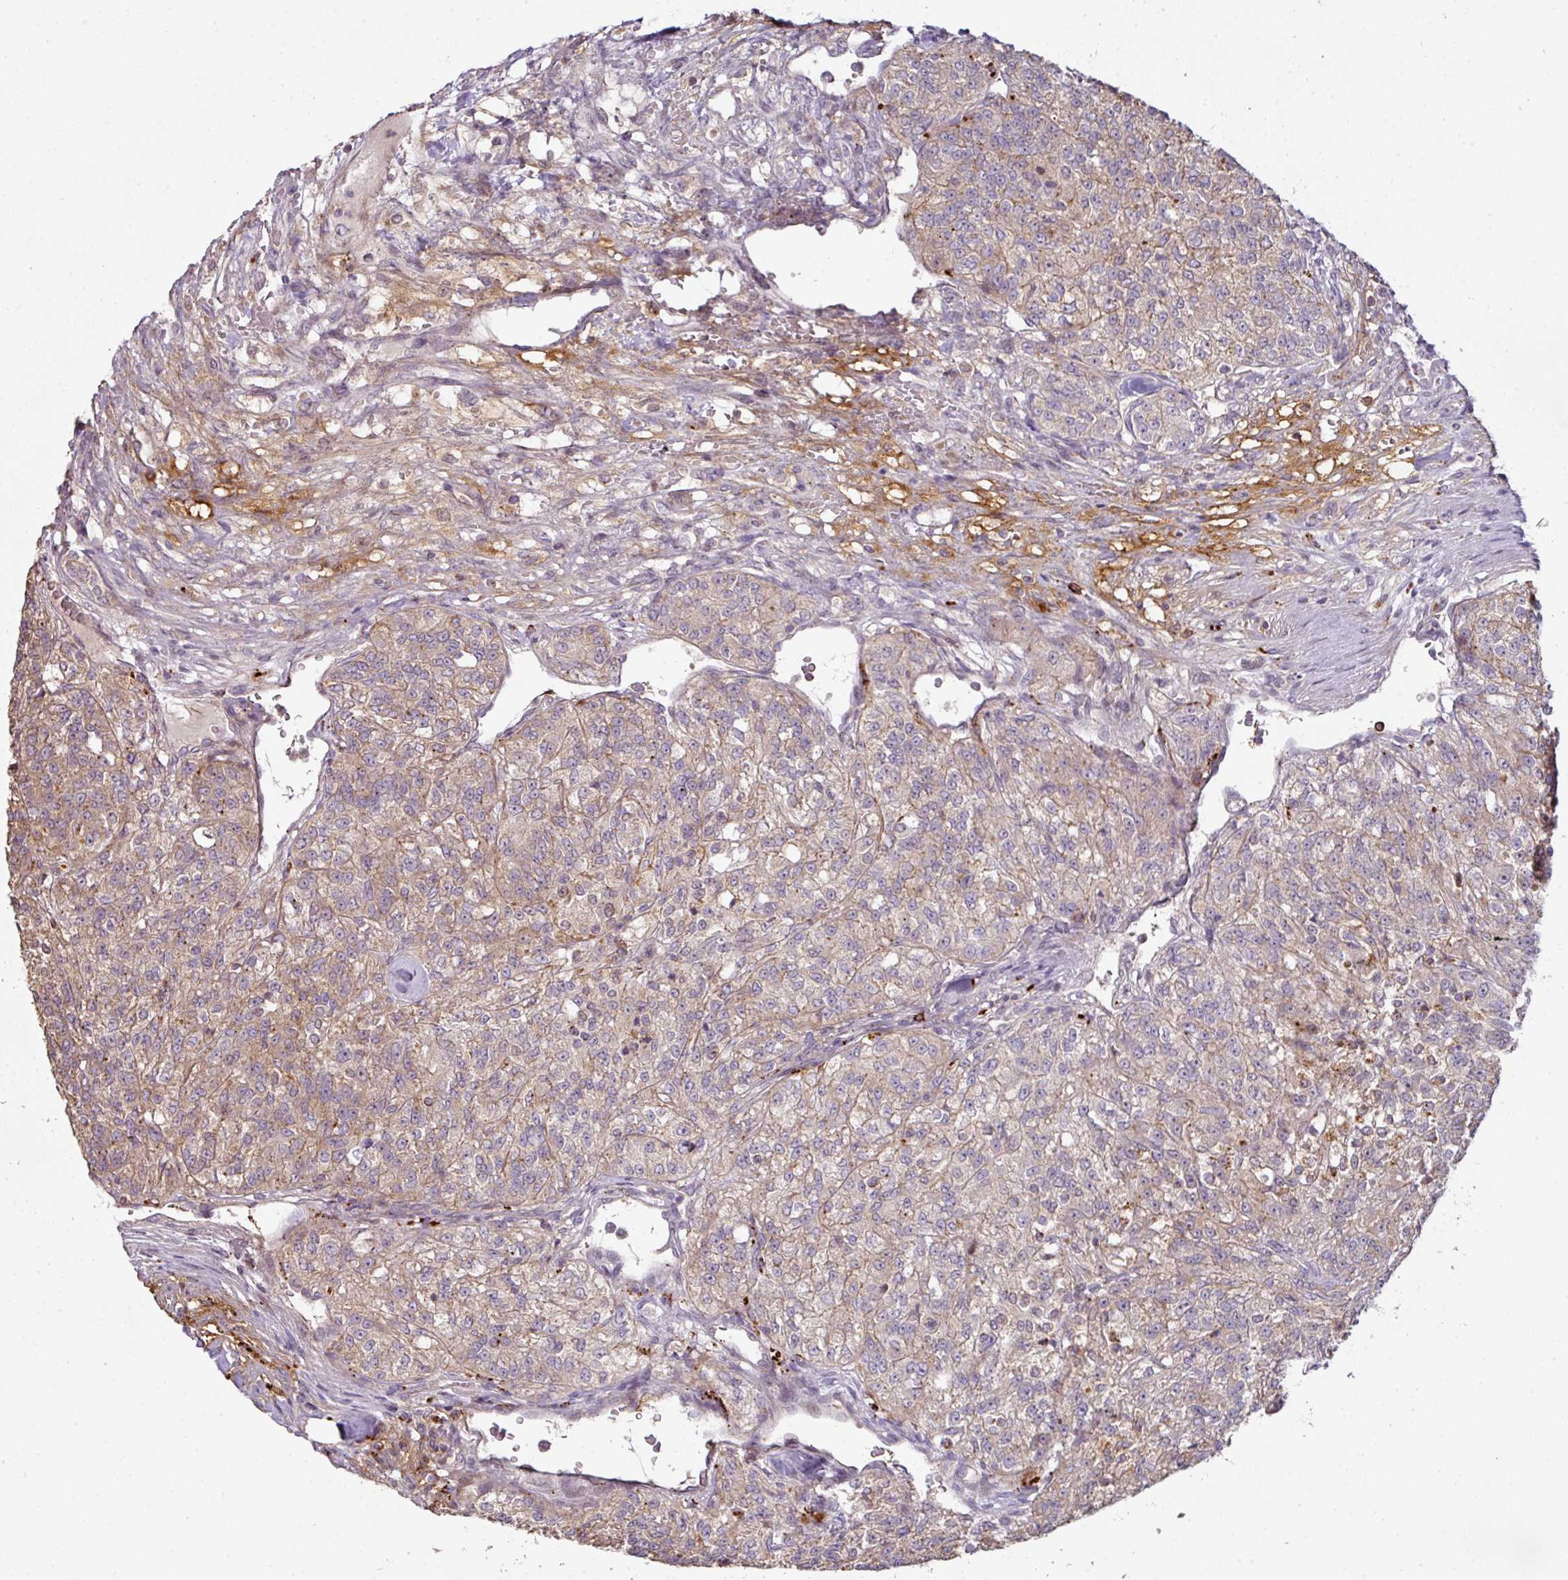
{"staining": {"intensity": "weak", "quantity": "<25%", "location": "cytoplasmic/membranous"}, "tissue": "renal cancer", "cell_type": "Tumor cells", "image_type": "cancer", "snomed": [{"axis": "morphology", "description": "Adenocarcinoma, NOS"}, {"axis": "topography", "description": "Kidney"}], "caption": "Renal adenocarcinoma stained for a protein using immunohistochemistry demonstrates no positivity tumor cells.", "gene": "CXCR5", "patient": {"sex": "female", "age": 63}}